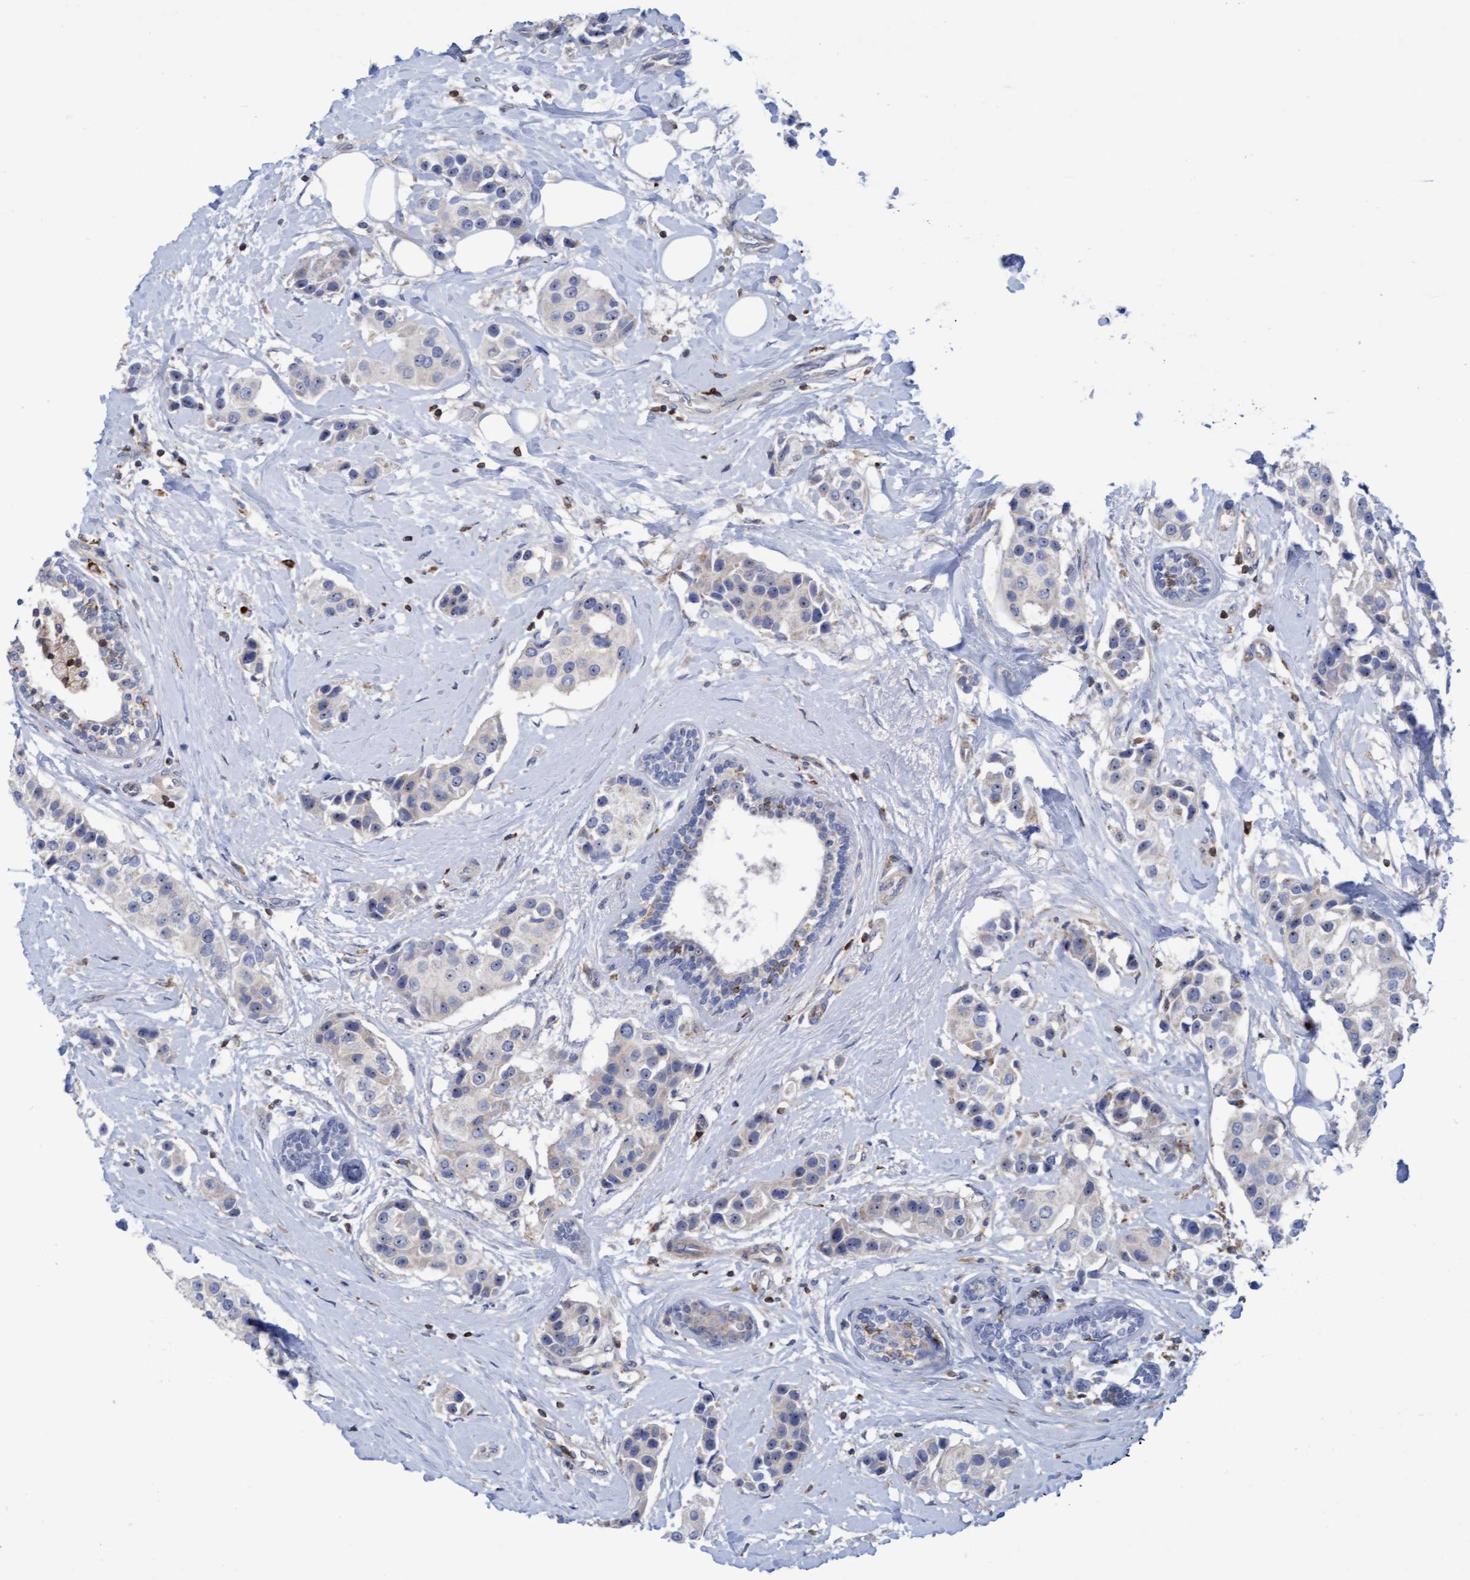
{"staining": {"intensity": "negative", "quantity": "none", "location": "none"}, "tissue": "breast cancer", "cell_type": "Tumor cells", "image_type": "cancer", "snomed": [{"axis": "morphology", "description": "Normal tissue, NOS"}, {"axis": "morphology", "description": "Duct carcinoma"}, {"axis": "topography", "description": "Breast"}], "caption": "High power microscopy micrograph of an immunohistochemistry (IHC) histopathology image of breast intraductal carcinoma, revealing no significant staining in tumor cells. (Brightfield microscopy of DAB immunohistochemistry (IHC) at high magnification).", "gene": "FNBP1", "patient": {"sex": "female", "age": 39}}